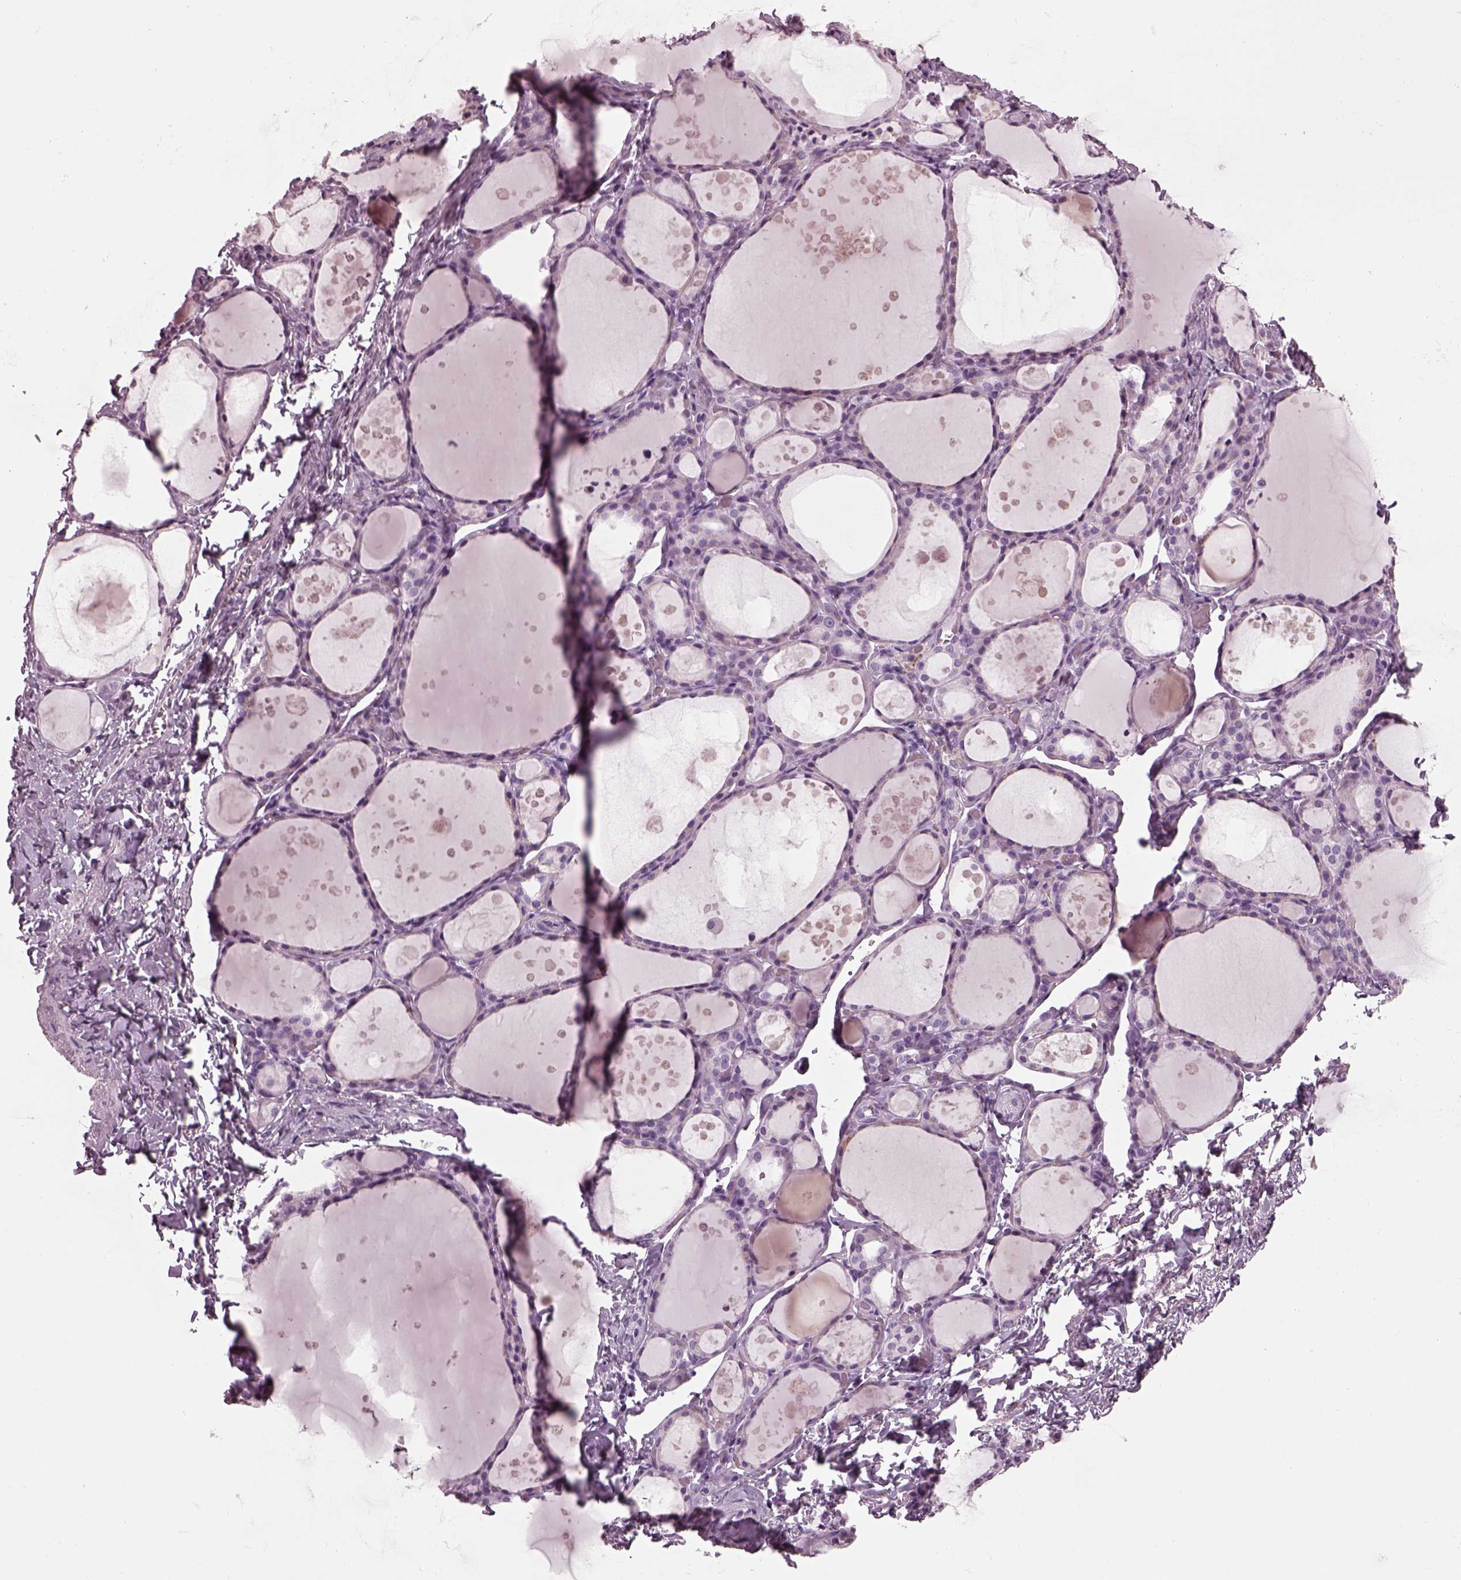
{"staining": {"intensity": "negative", "quantity": "none", "location": "none"}, "tissue": "thyroid gland", "cell_type": "Glandular cells", "image_type": "normal", "snomed": [{"axis": "morphology", "description": "Normal tissue, NOS"}, {"axis": "topography", "description": "Thyroid gland"}], "caption": "Immunohistochemistry of unremarkable human thyroid gland demonstrates no expression in glandular cells.", "gene": "TPPP2", "patient": {"sex": "male", "age": 68}}